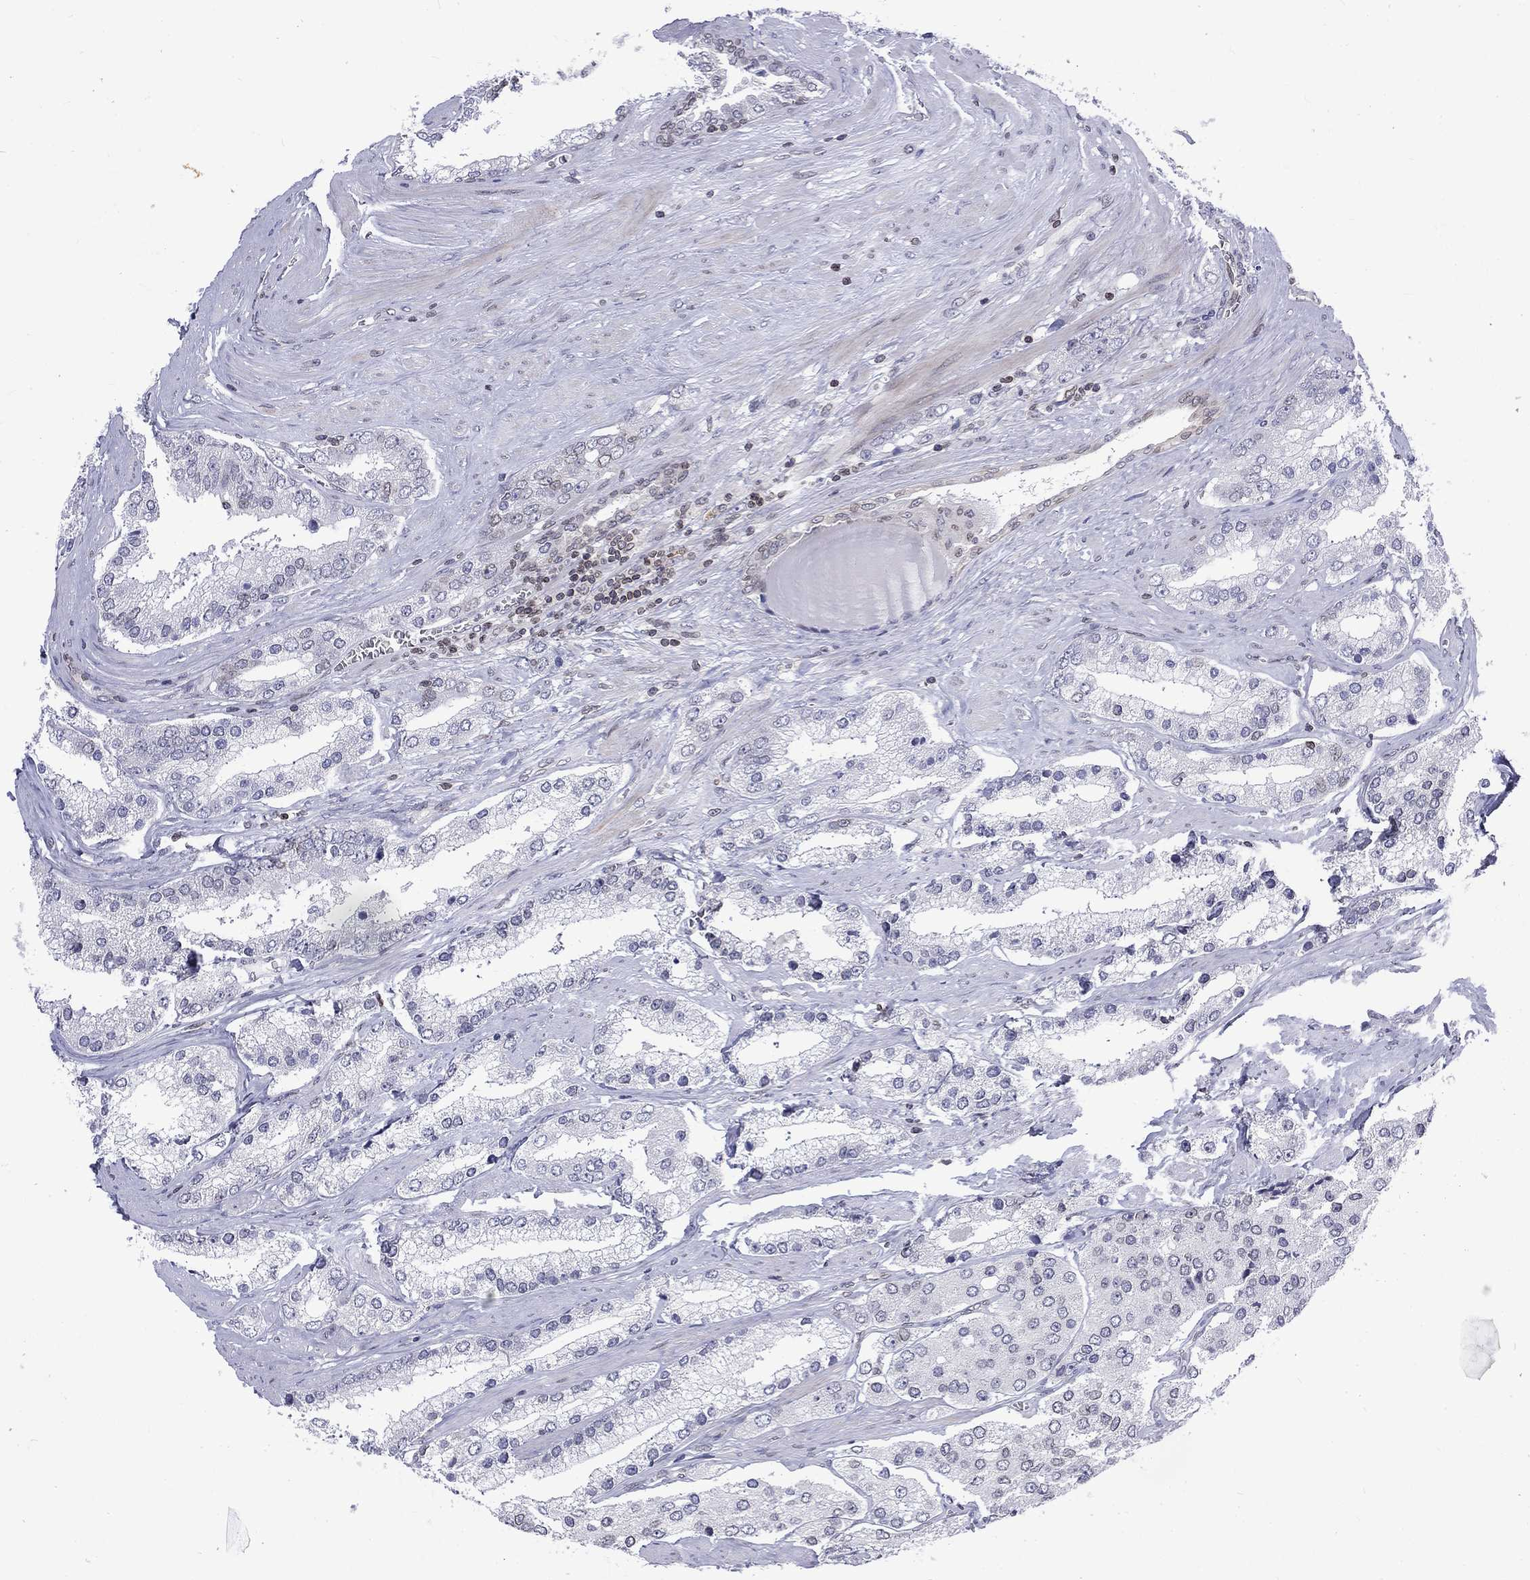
{"staining": {"intensity": "negative", "quantity": "none", "location": "none"}, "tissue": "prostate cancer", "cell_type": "Tumor cells", "image_type": "cancer", "snomed": [{"axis": "morphology", "description": "Adenocarcinoma, Low grade"}, {"axis": "topography", "description": "Prostate"}], "caption": "Tumor cells show no significant protein positivity in prostate cancer.", "gene": "SLA", "patient": {"sex": "male", "age": 69}}